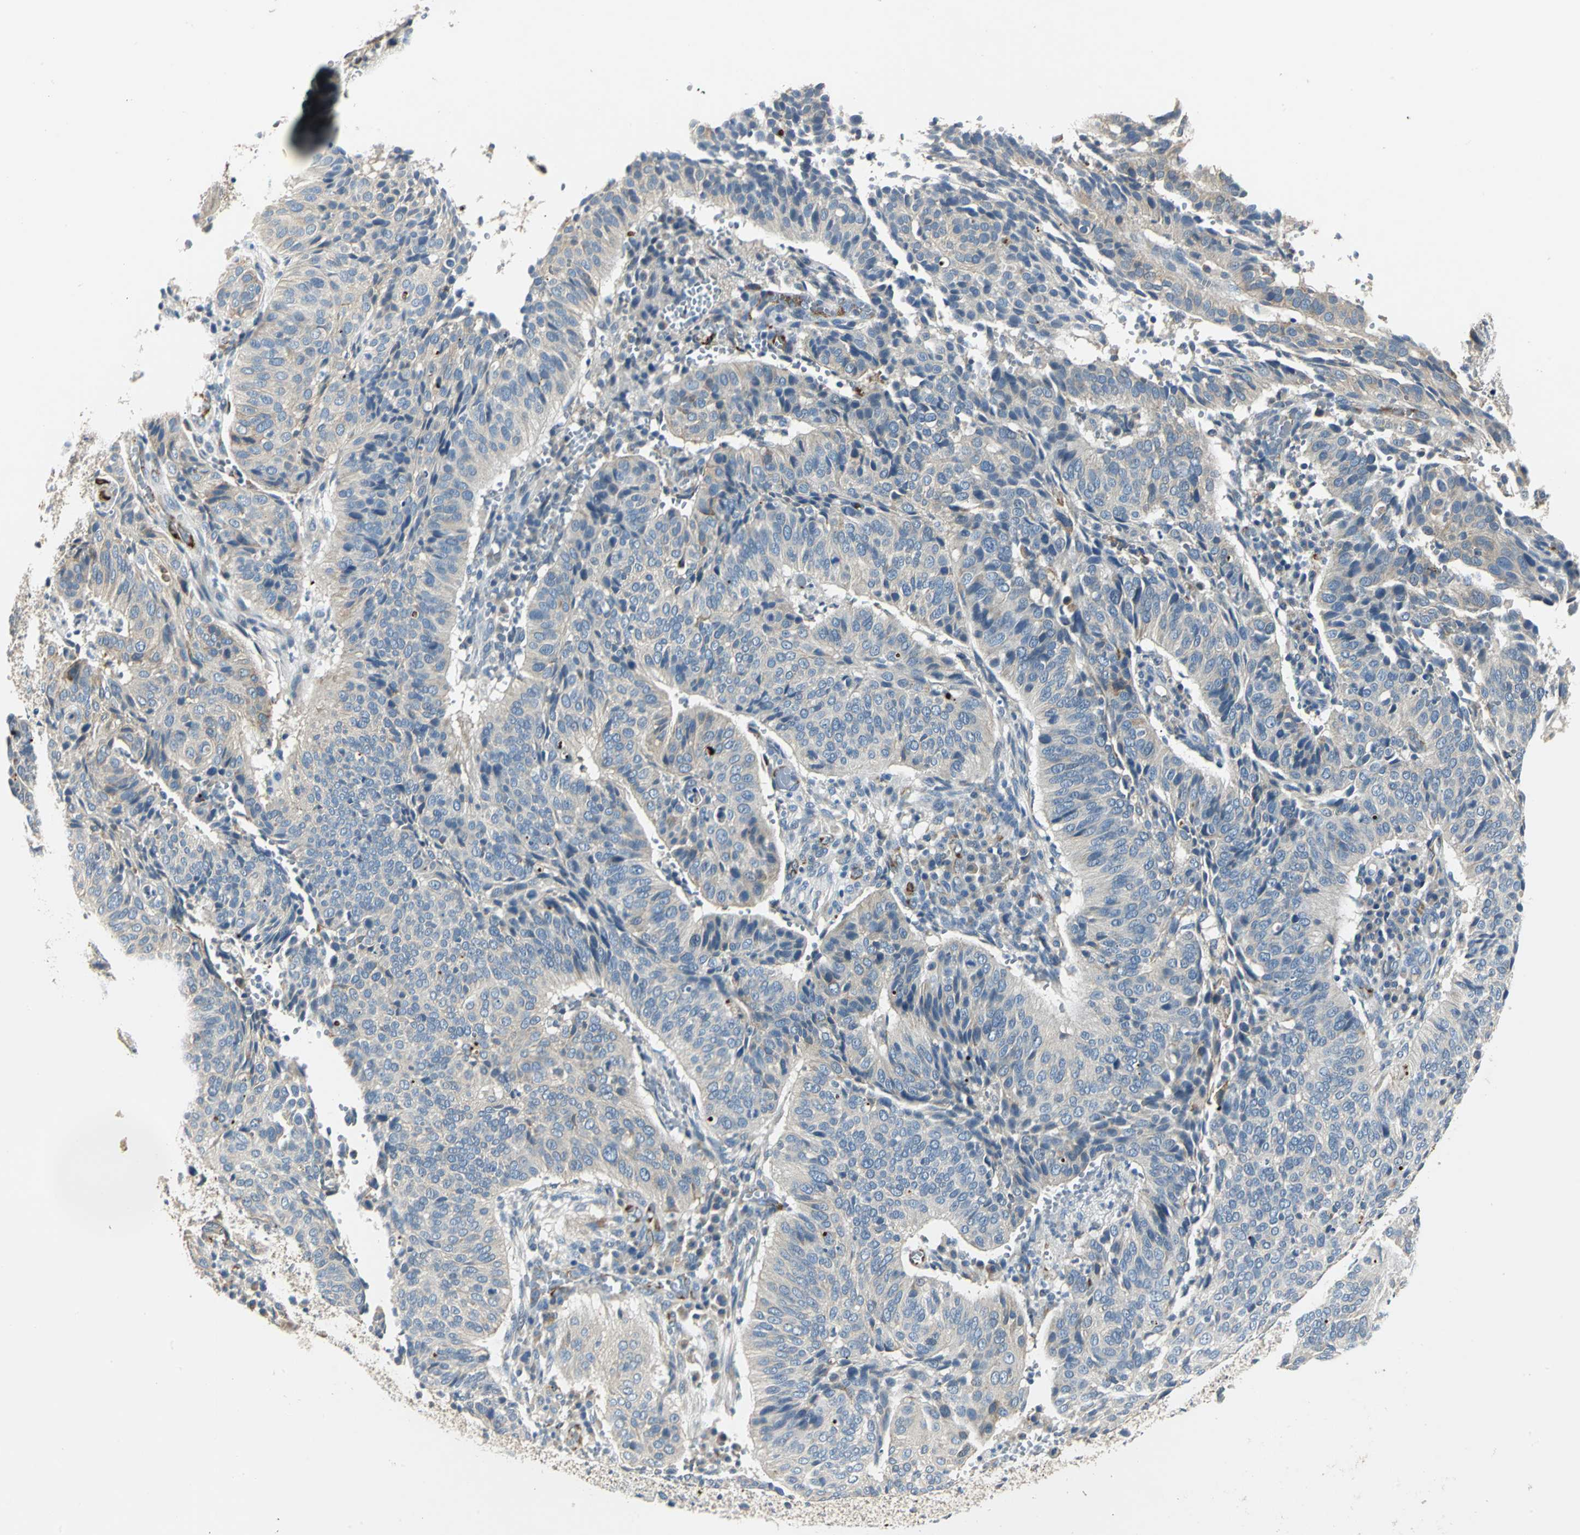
{"staining": {"intensity": "weak", "quantity": "25%-75%", "location": "cytoplasmic/membranous"}, "tissue": "cervical cancer", "cell_type": "Tumor cells", "image_type": "cancer", "snomed": [{"axis": "morphology", "description": "Squamous cell carcinoma, NOS"}, {"axis": "topography", "description": "Cervix"}], "caption": "Weak cytoplasmic/membranous protein staining is seen in about 25%-75% of tumor cells in squamous cell carcinoma (cervical). The protein of interest is stained brown, and the nuclei are stained in blue (DAB (3,3'-diaminobenzidine) IHC with brightfield microscopy, high magnification).", "gene": "B3GNT2", "patient": {"sex": "female", "age": 39}}